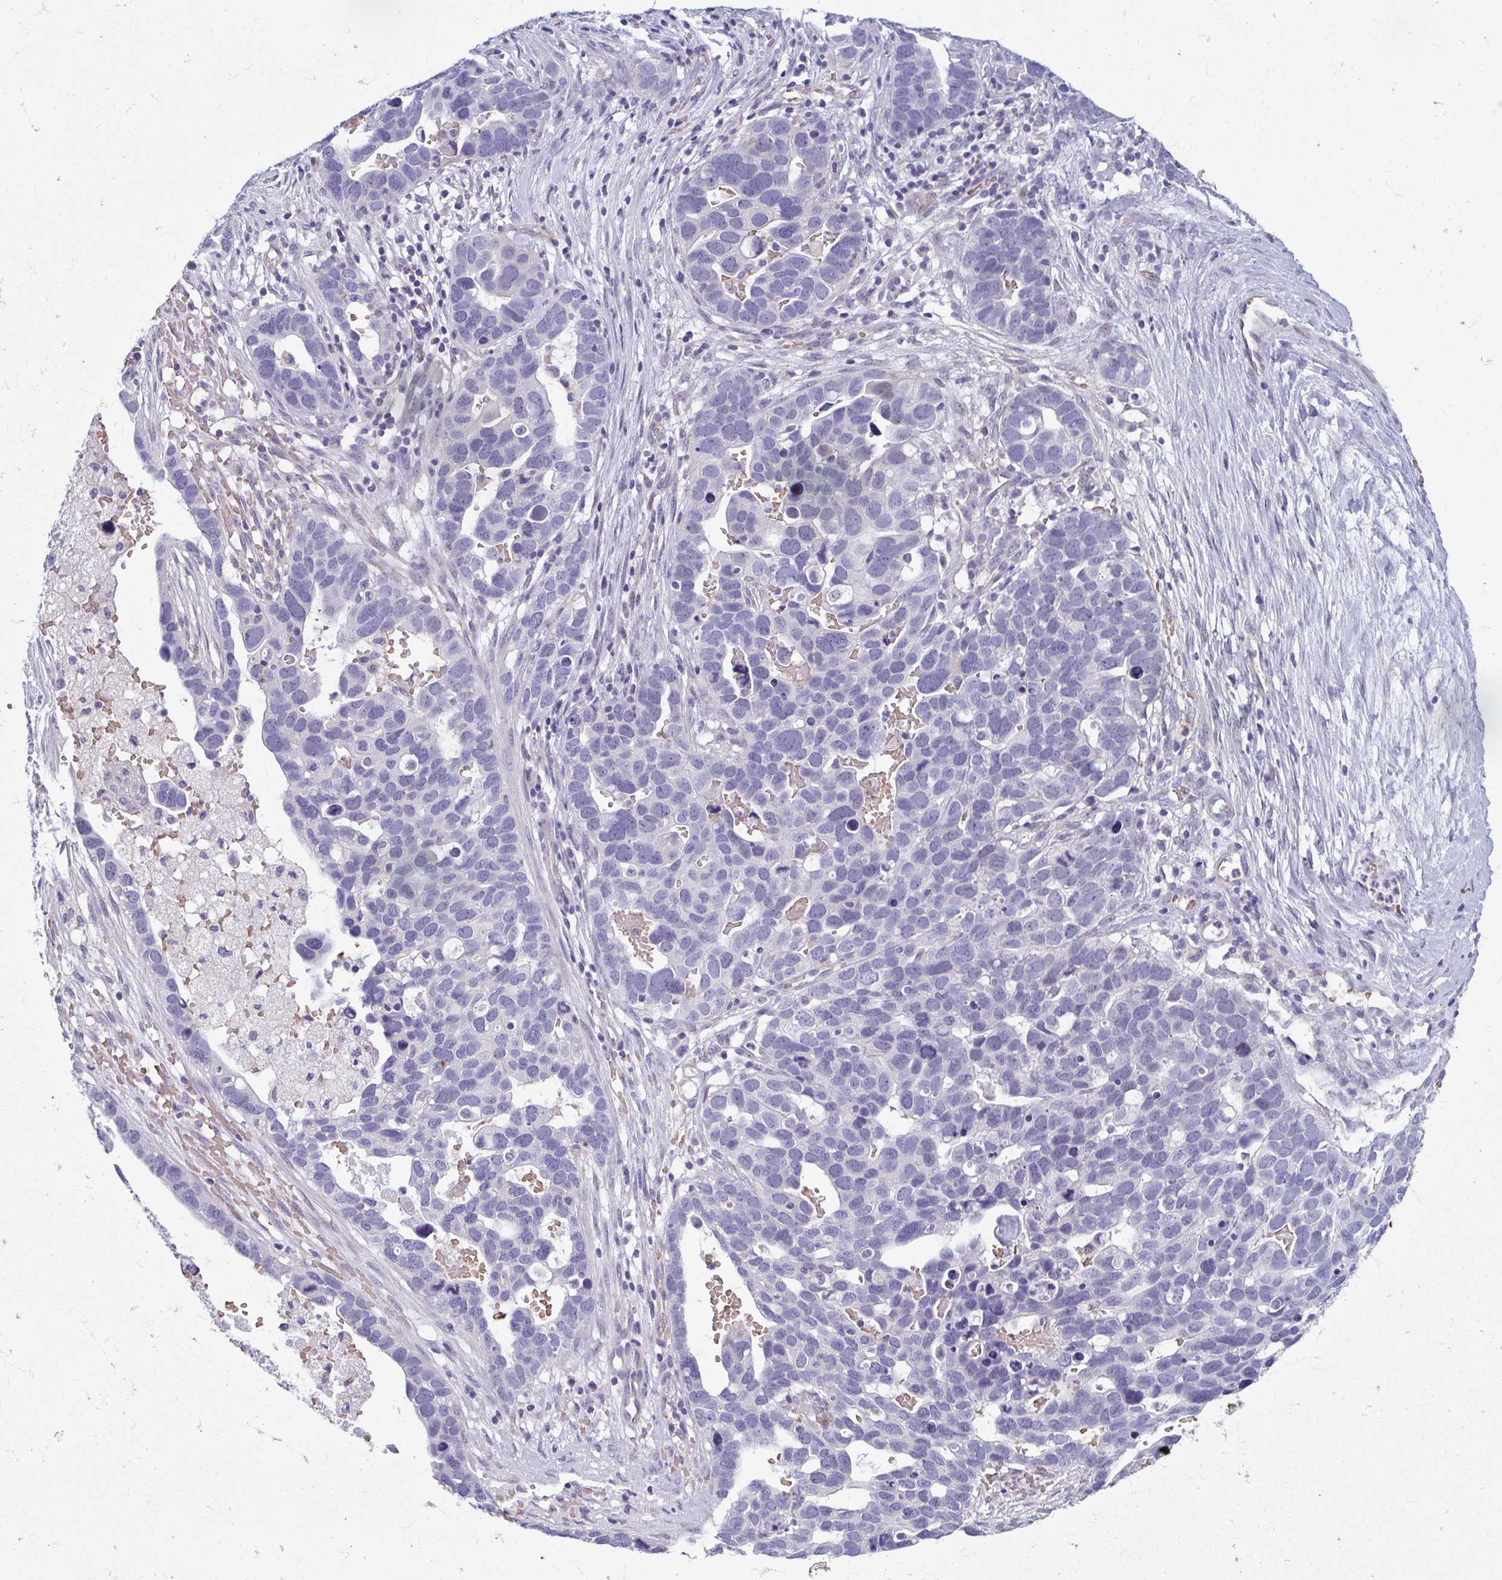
{"staining": {"intensity": "negative", "quantity": "none", "location": "none"}, "tissue": "ovarian cancer", "cell_type": "Tumor cells", "image_type": "cancer", "snomed": [{"axis": "morphology", "description": "Cystadenocarcinoma, serous, NOS"}, {"axis": "topography", "description": "Ovary"}], "caption": "The IHC photomicrograph has no significant staining in tumor cells of serous cystadenocarcinoma (ovarian) tissue.", "gene": "MORC4", "patient": {"sex": "female", "age": 54}}